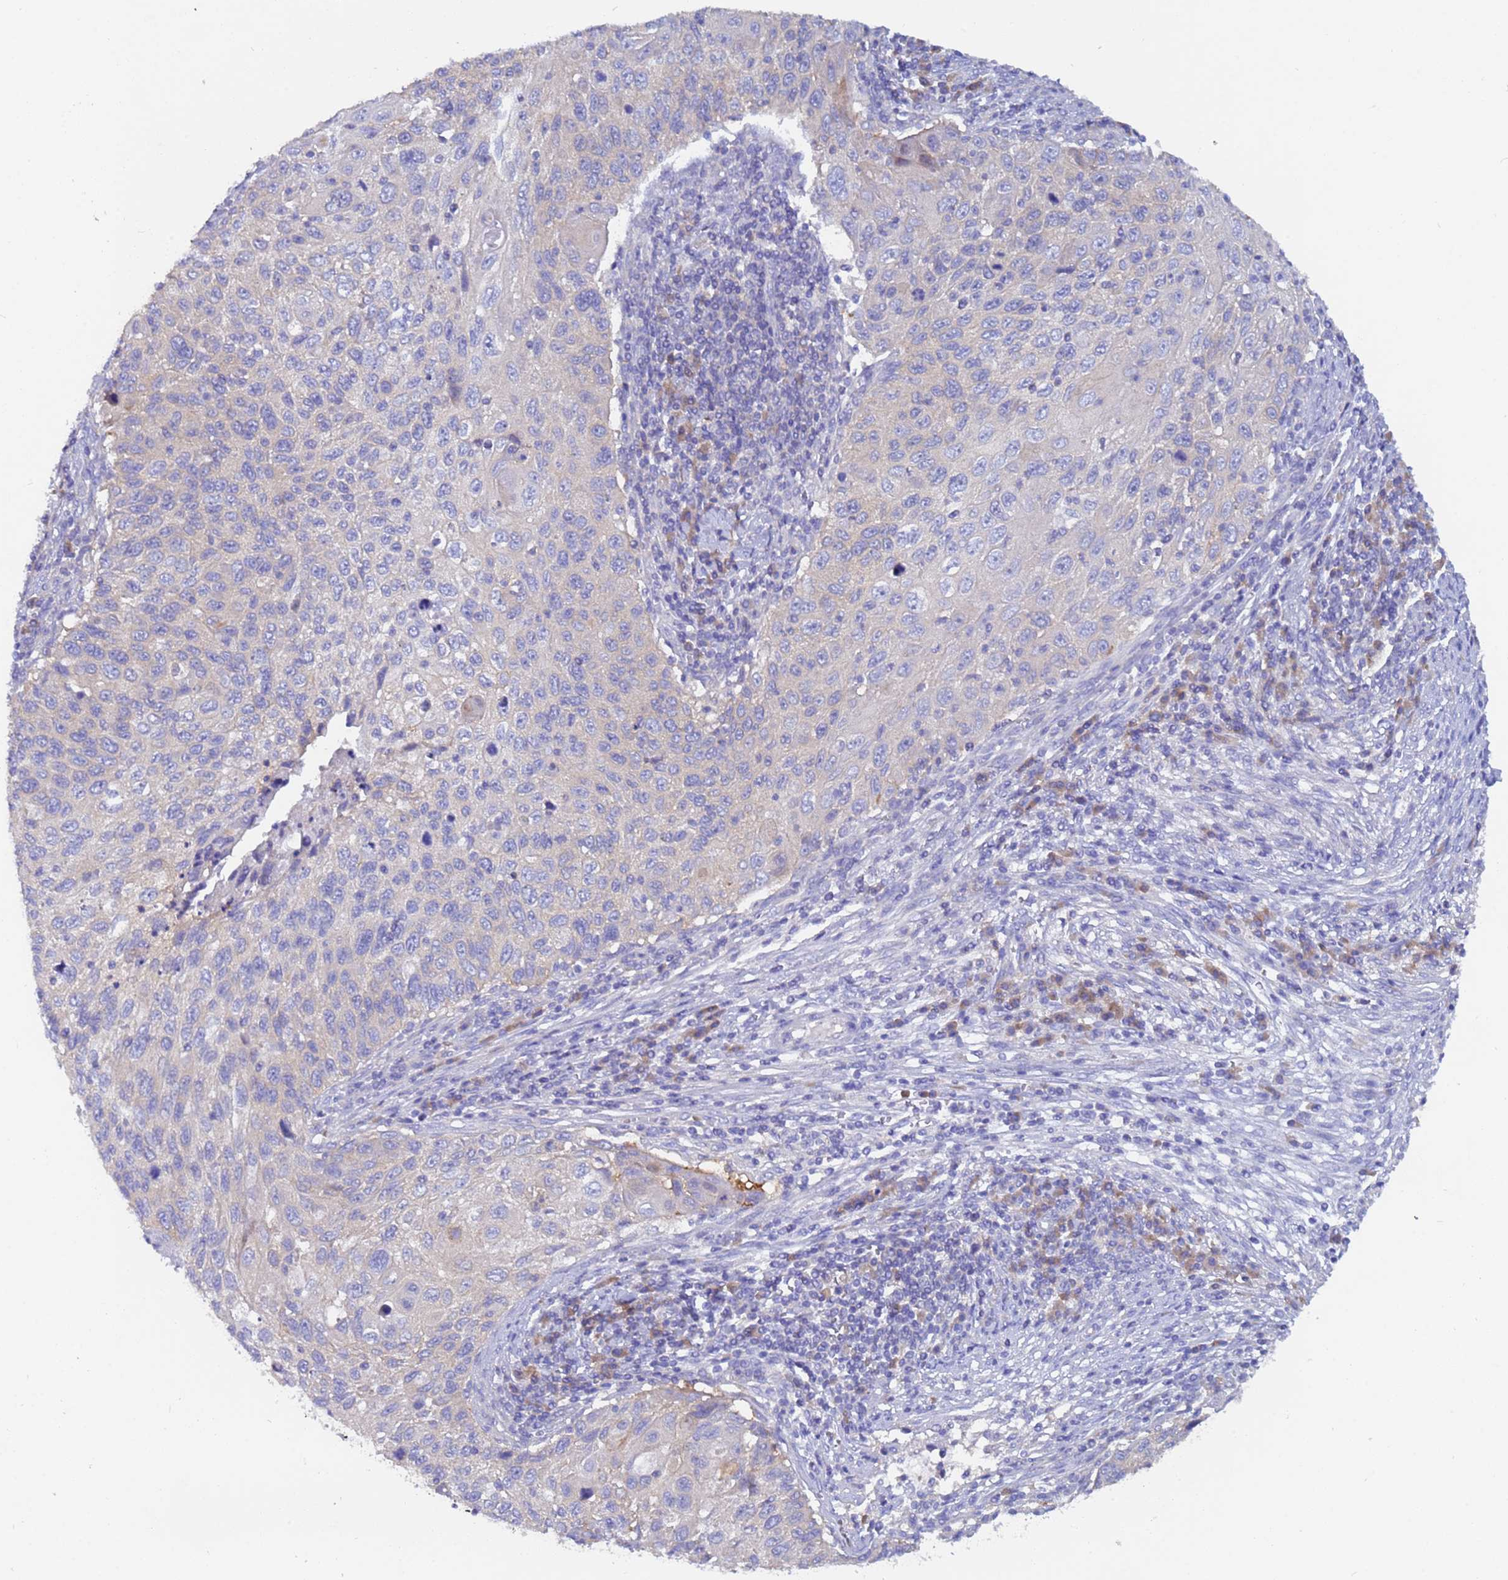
{"staining": {"intensity": "negative", "quantity": "none", "location": "none"}, "tissue": "cervical cancer", "cell_type": "Tumor cells", "image_type": "cancer", "snomed": [{"axis": "morphology", "description": "Squamous cell carcinoma, NOS"}, {"axis": "topography", "description": "Cervix"}], "caption": "This is a photomicrograph of IHC staining of cervical cancer, which shows no positivity in tumor cells. (Brightfield microscopy of DAB IHC at high magnification).", "gene": "UBE2O", "patient": {"sex": "female", "age": 70}}